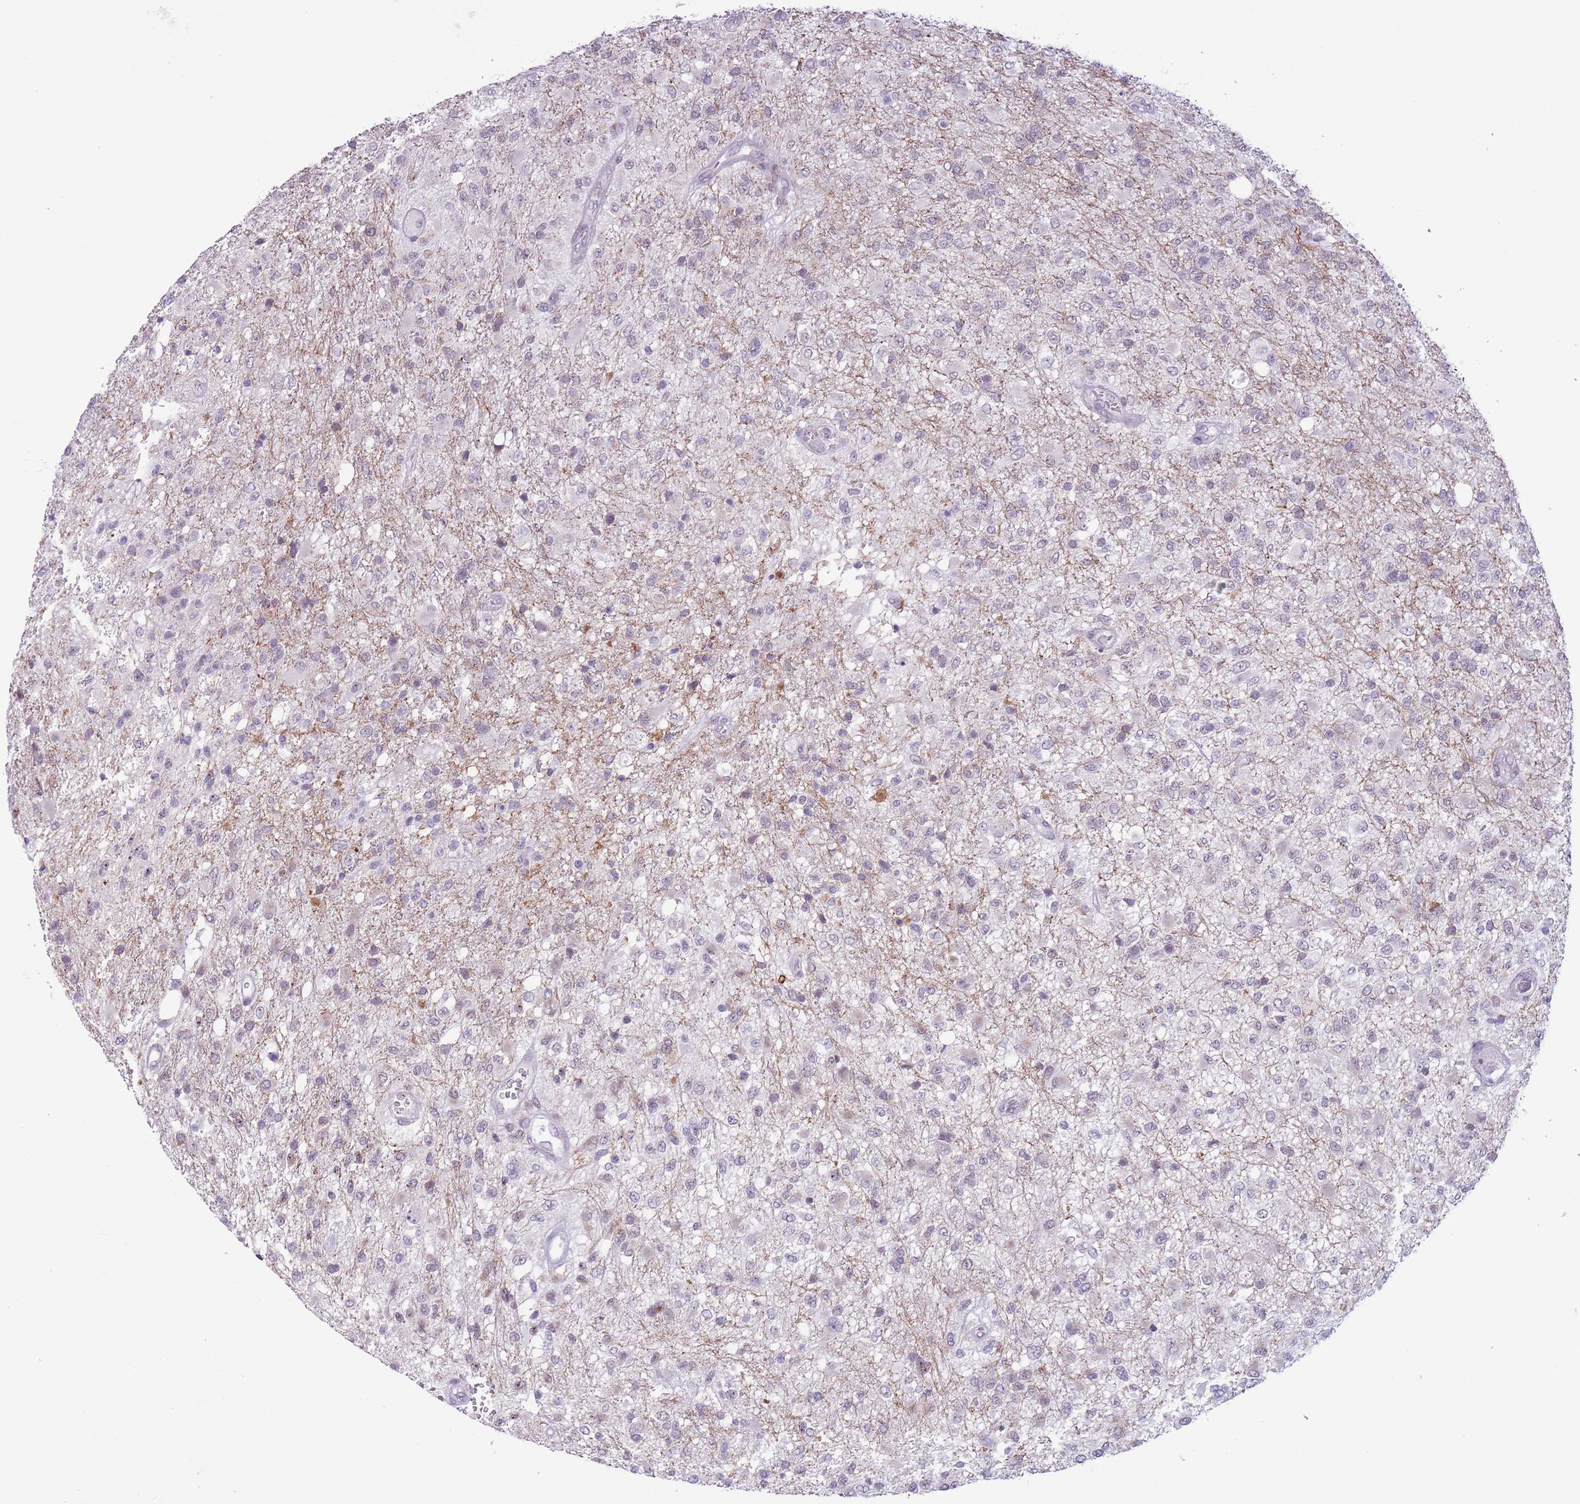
{"staining": {"intensity": "negative", "quantity": "none", "location": "none"}, "tissue": "glioma", "cell_type": "Tumor cells", "image_type": "cancer", "snomed": [{"axis": "morphology", "description": "Glioma, malignant, High grade"}, {"axis": "topography", "description": "Brain"}], "caption": "Human glioma stained for a protein using IHC displays no positivity in tumor cells.", "gene": "ZNF576", "patient": {"sex": "female", "age": 74}}